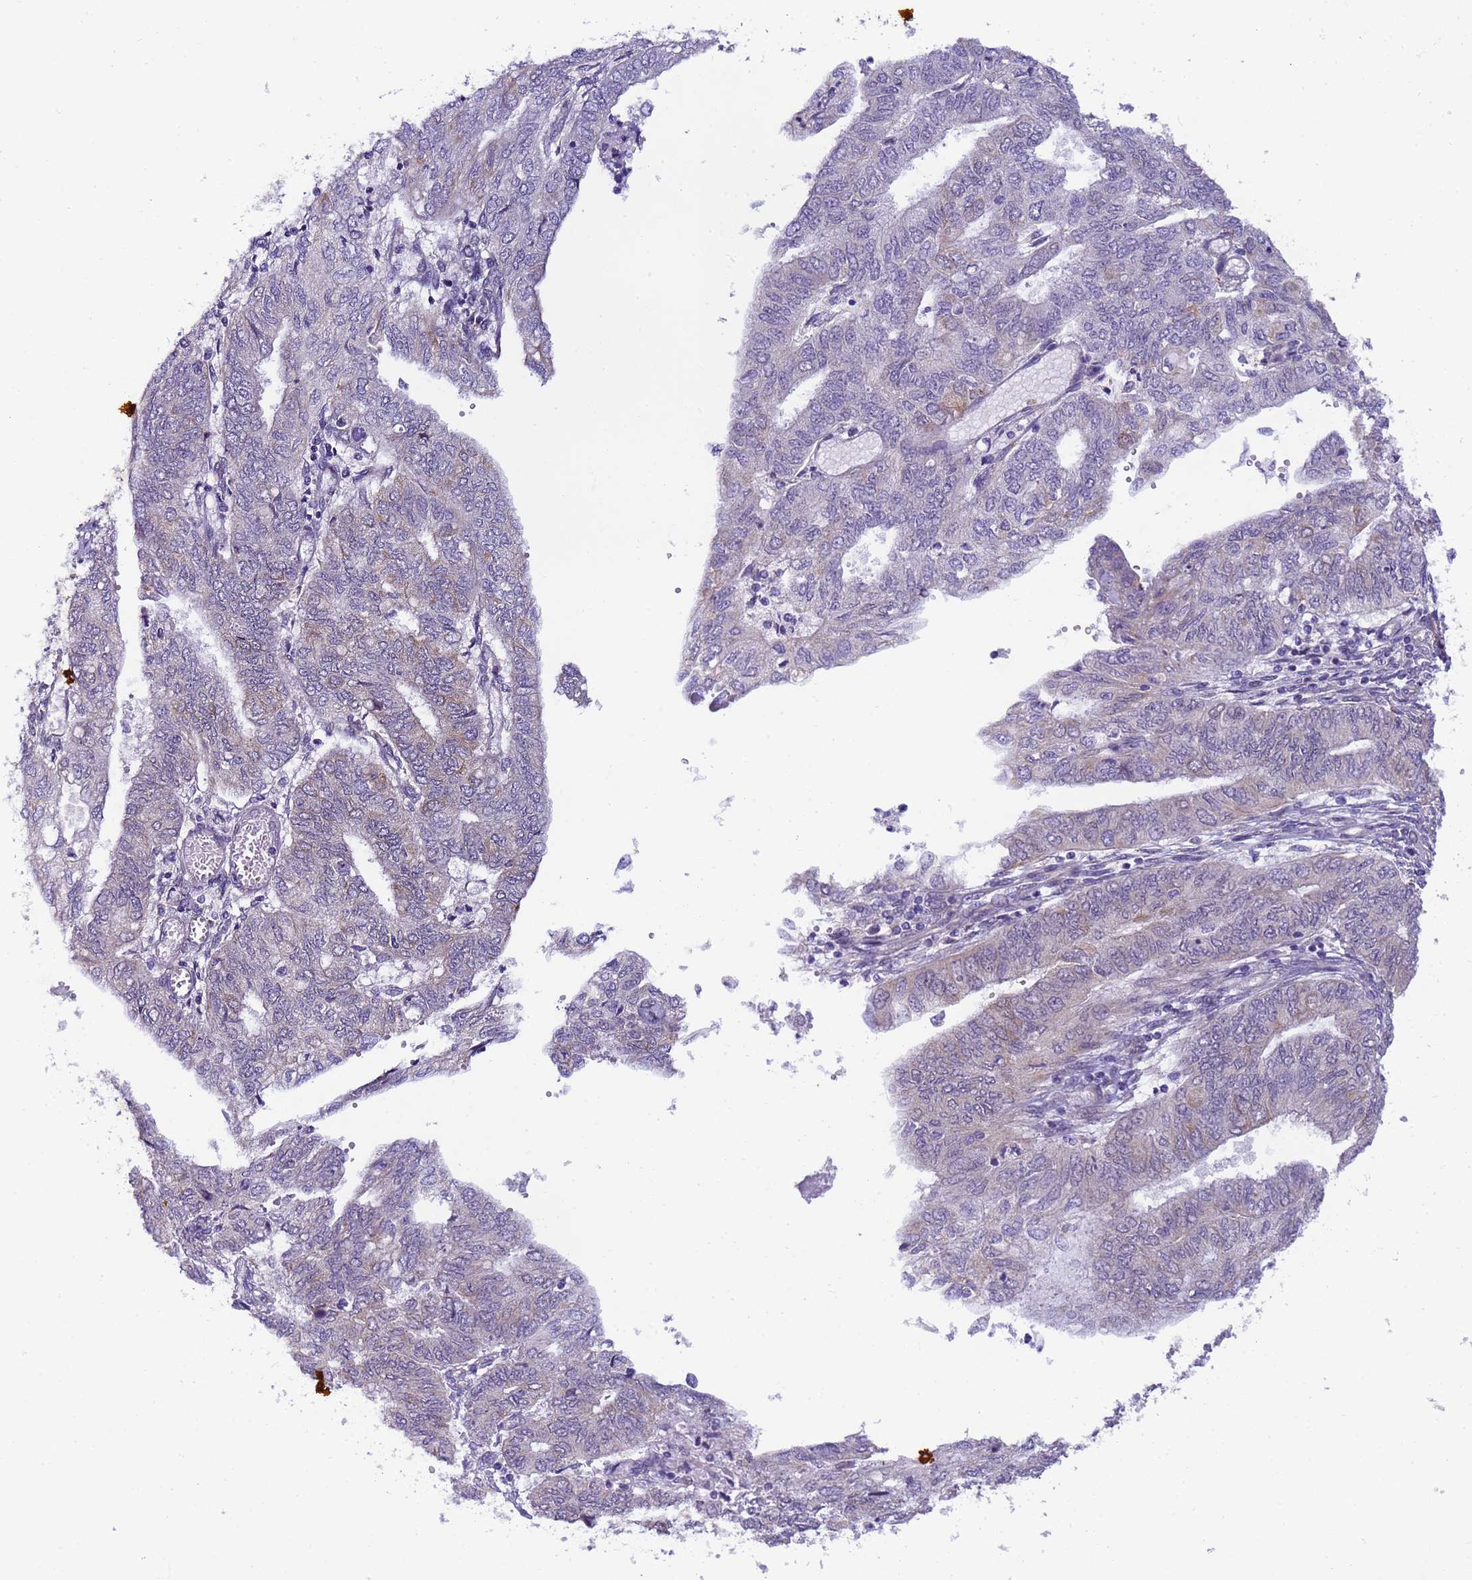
{"staining": {"intensity": "negative", "quantity": "none", "location": "none"}, "tissue": "endometrial cancer", "cell_type": "Tumor cells", "image_type": "cancer", "snomed": [{"axis": "morphology", "description": "Adenocarcinoma, NOS"}, {"axis": "topography", "description": "Endometrium"}], "caption": "IHC photomicrograph of human endometrial adenocarcinoma stained for a protein (brown), which shows no expression in tumor cells.", "gene": "RAPGEF3", "patient": {"sex": "female", "age": 68}}